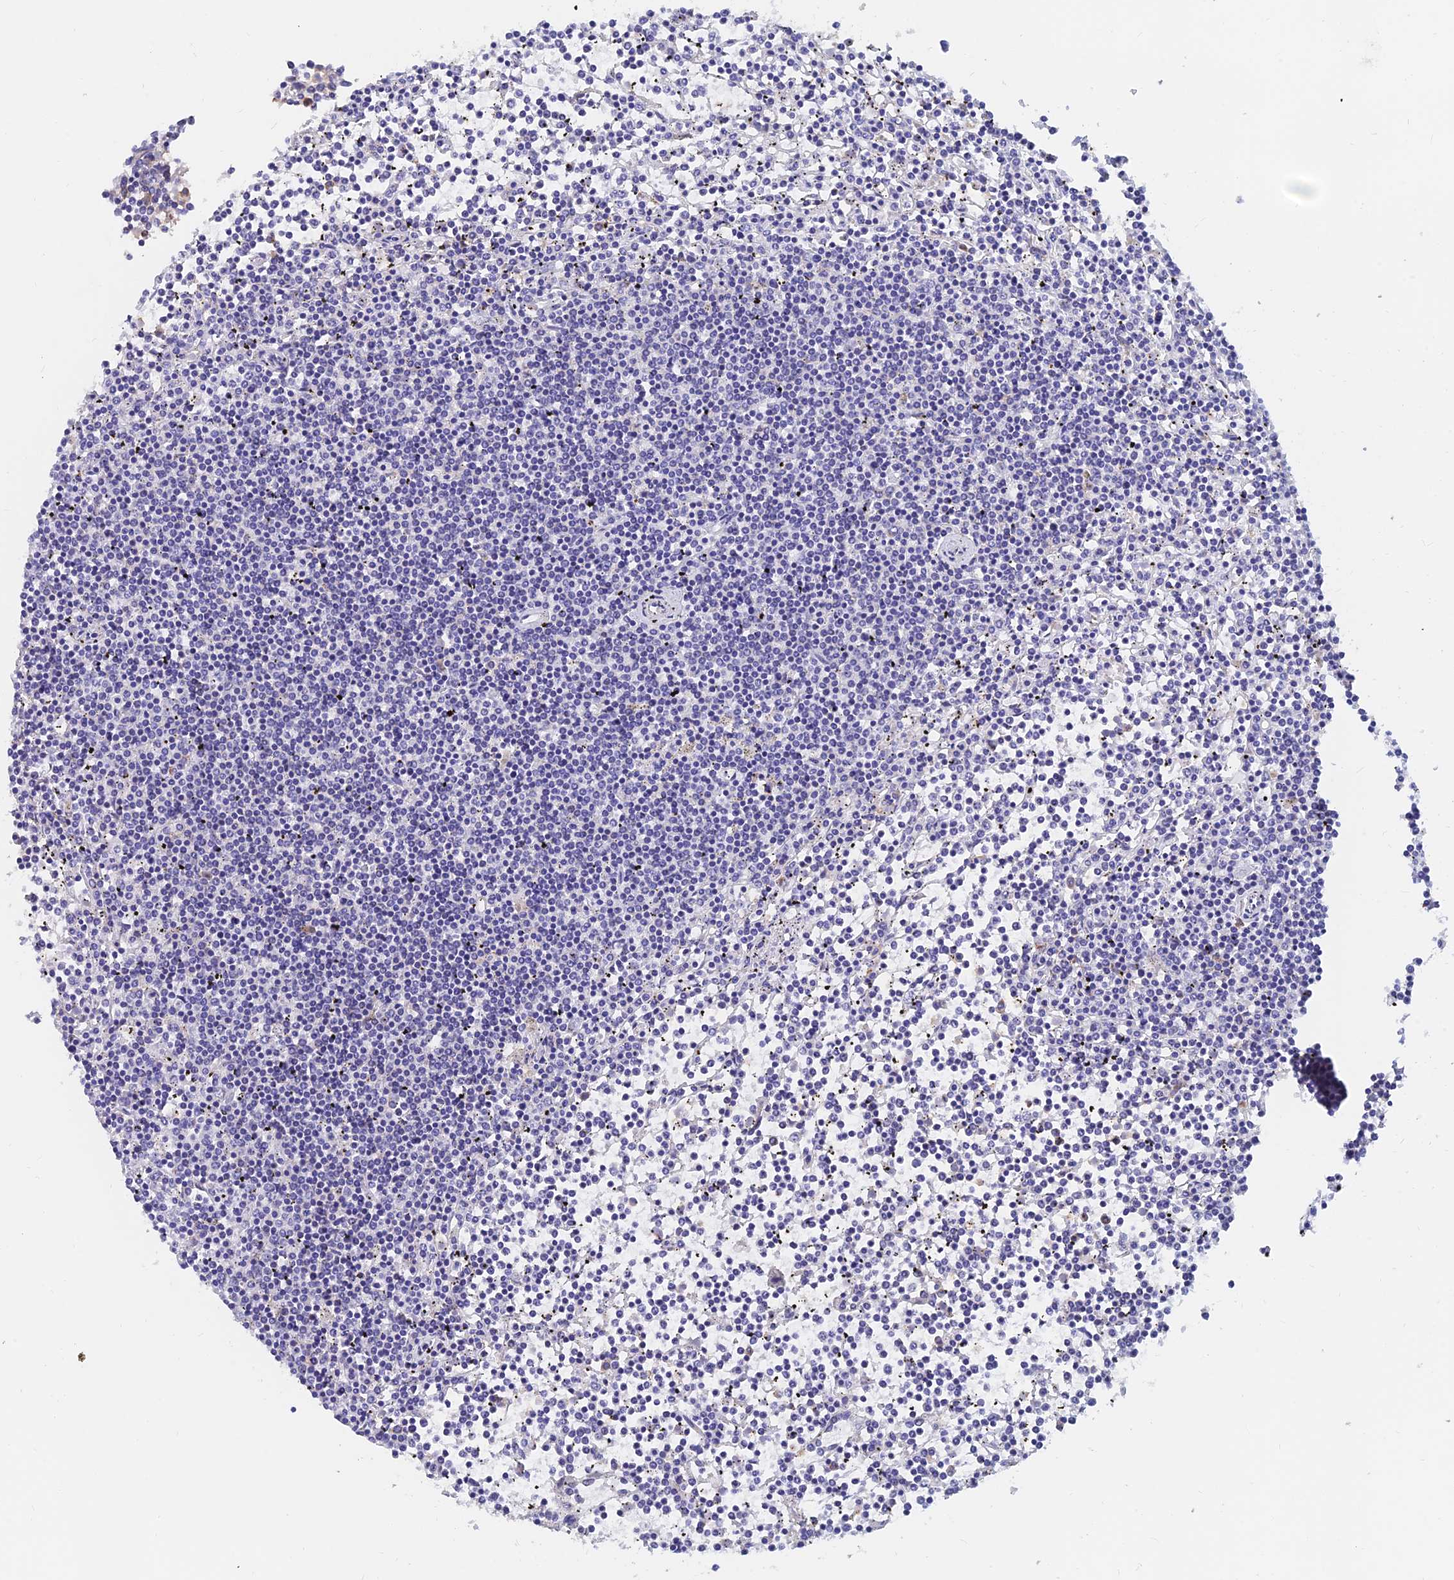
{"staining": {"intensity": "negative", "quantity": "none", "location": "none"}, "tissue": "lymphoma", "cell_type": "Tumor cells", "image_type": "cancer", "snomed": [{"axis": "morphology", "description": "Malignant lymphoma, non-Hodgkin's type, Low grade"}, {"axis": "topography", "description": "Spleen"}], "caption": "Human malignant lymphoma, non-Hodgkin's type (low-grade) stained for a protein using immunohistochemistry (IHC) reveals no positivity in tumor cells.", "gene": "SPNS1", "patient": {"sex": "female", "age": 19}}